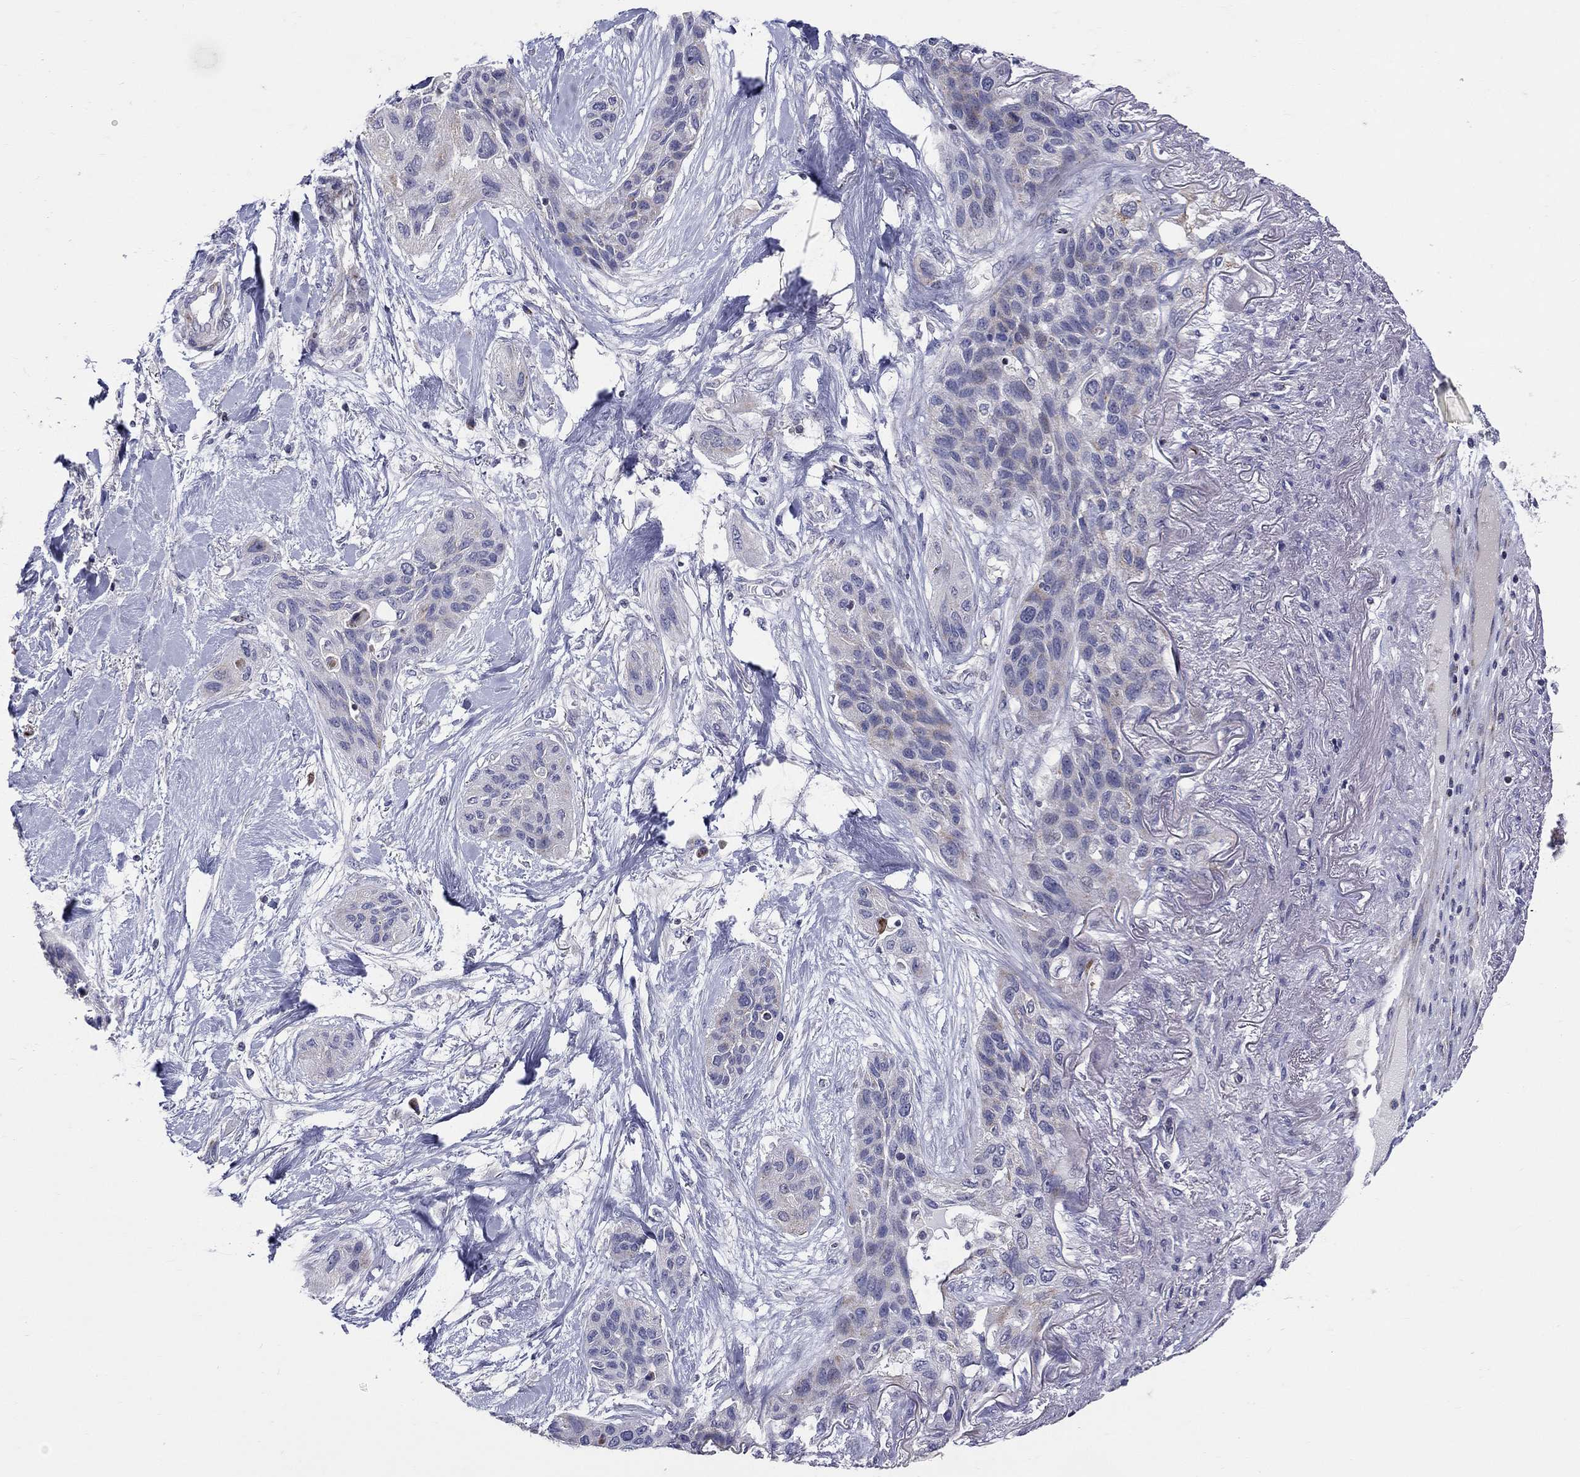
{"staining": {"intensity": "weak", "quantity": "<25%", "location": "cytoplasmic/membranous"}, "tissue": "lung cancer", "cell_type": "Tumor cells", "image_type": "cancer", "snomed": [{"axis": "morphology", "description": "Squamous cell carcinoma, NOS"}, {"axis": "topography", "description": "Lung"}], "caption": "Immunohistochemistry (IHC) micrograph of lung cancer stained for a protein (brown), which shows no positivity in tumor cells. (Brightfield microscopy of DAB (3,3'-diaminobenzidine) immunohistochemistry at high magnification).", "gene": "HMX2", "patient": {"sex": "female", "age": 70}}